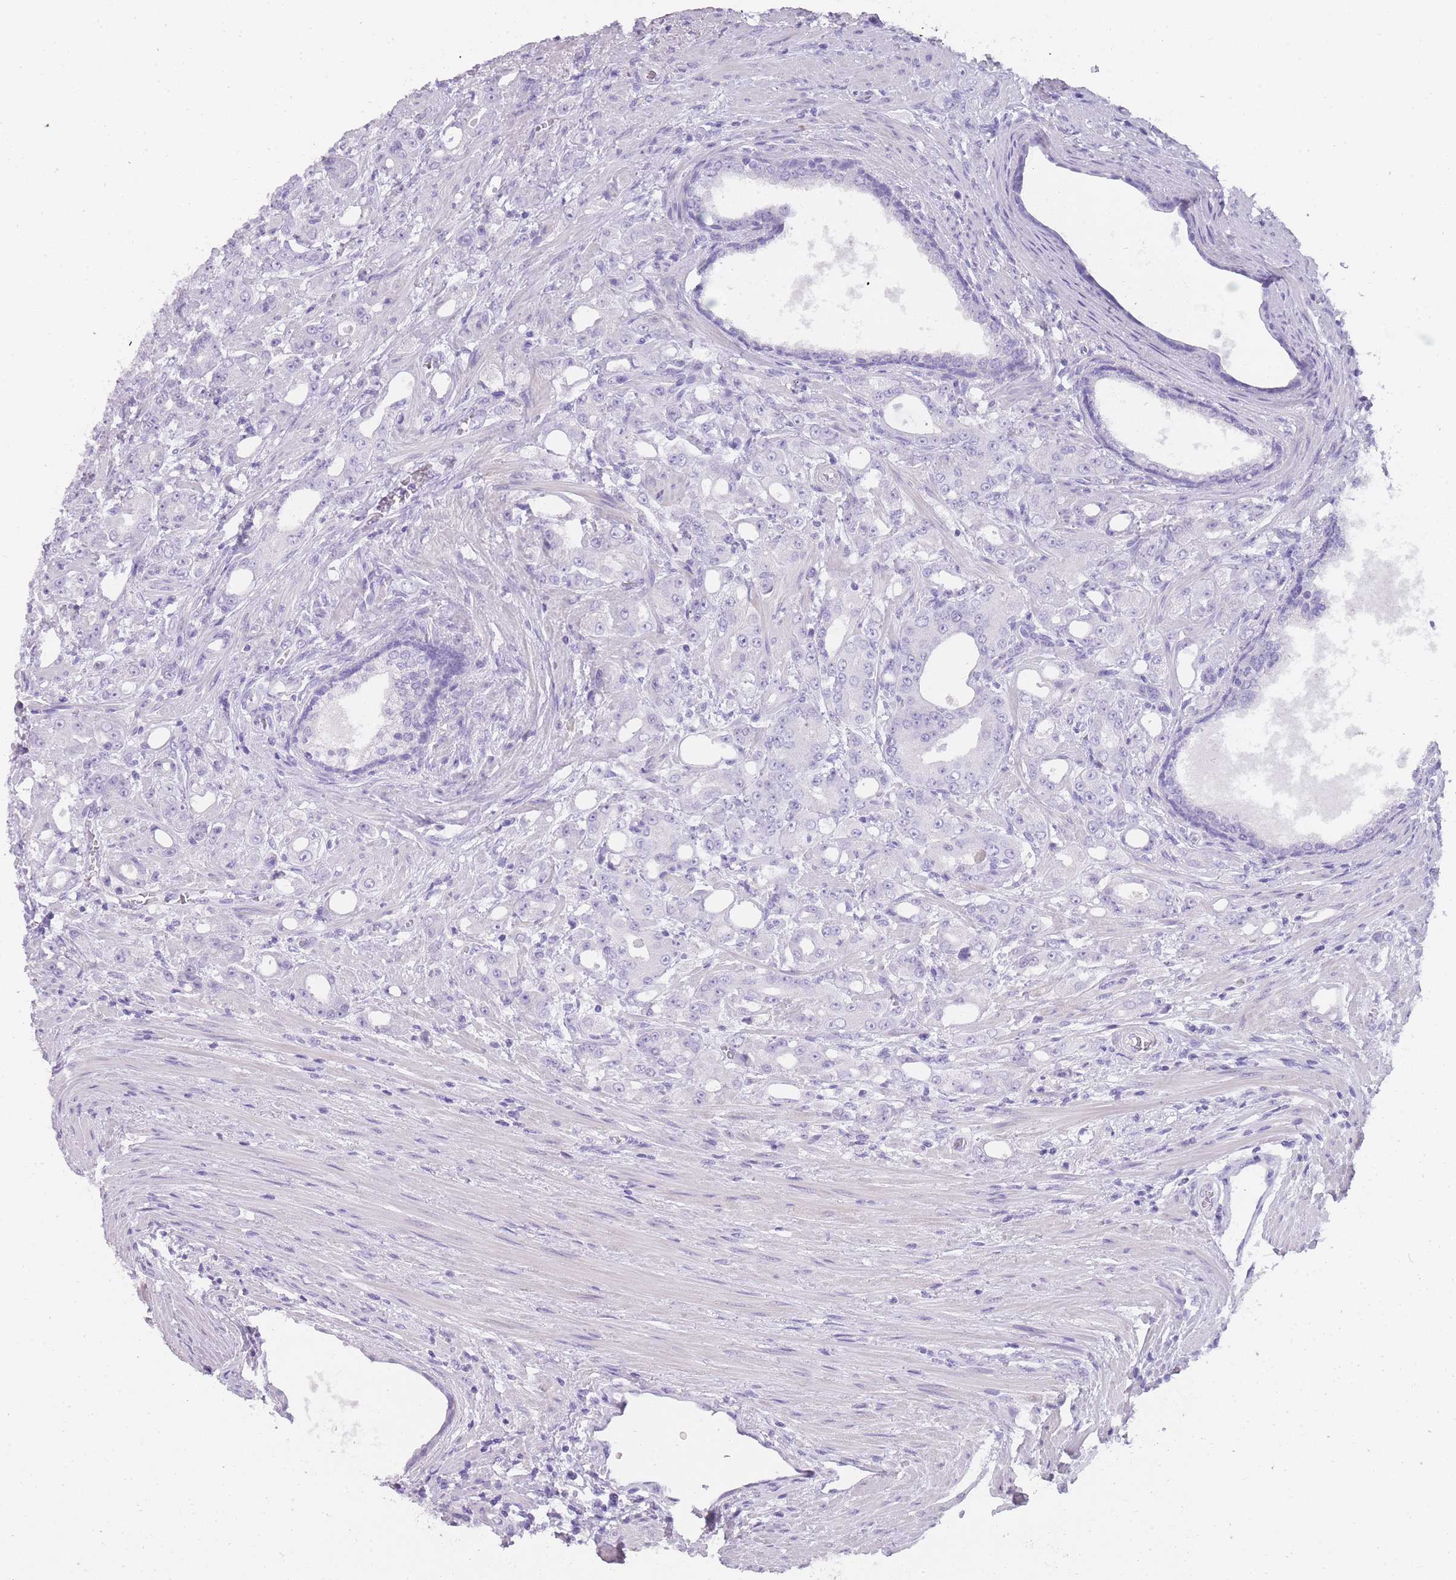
{"staining": {"intensity": "negative", "quantity": "none", "location": "none"}, "tissue": "prostate cancer", "cell_type": "Tumor cells", "image_type": "cancer", "snomed": [{"axis": "morphology", "description": "Adenocarcinoma, High grade"}, {"axis": "topography", "description": "Prostate"}], "caption": "A histopathology image of human prostate adenocarcinoma (high-grade) is negative for staining in tumor cells. The staining is performed using DAB (3,3'-diaminobenzidine) brown chromogen with nuclei counter-stained in using hematoxylin.", "gene": "TCP11", "patient": {"sex": "male", "age": 69}}